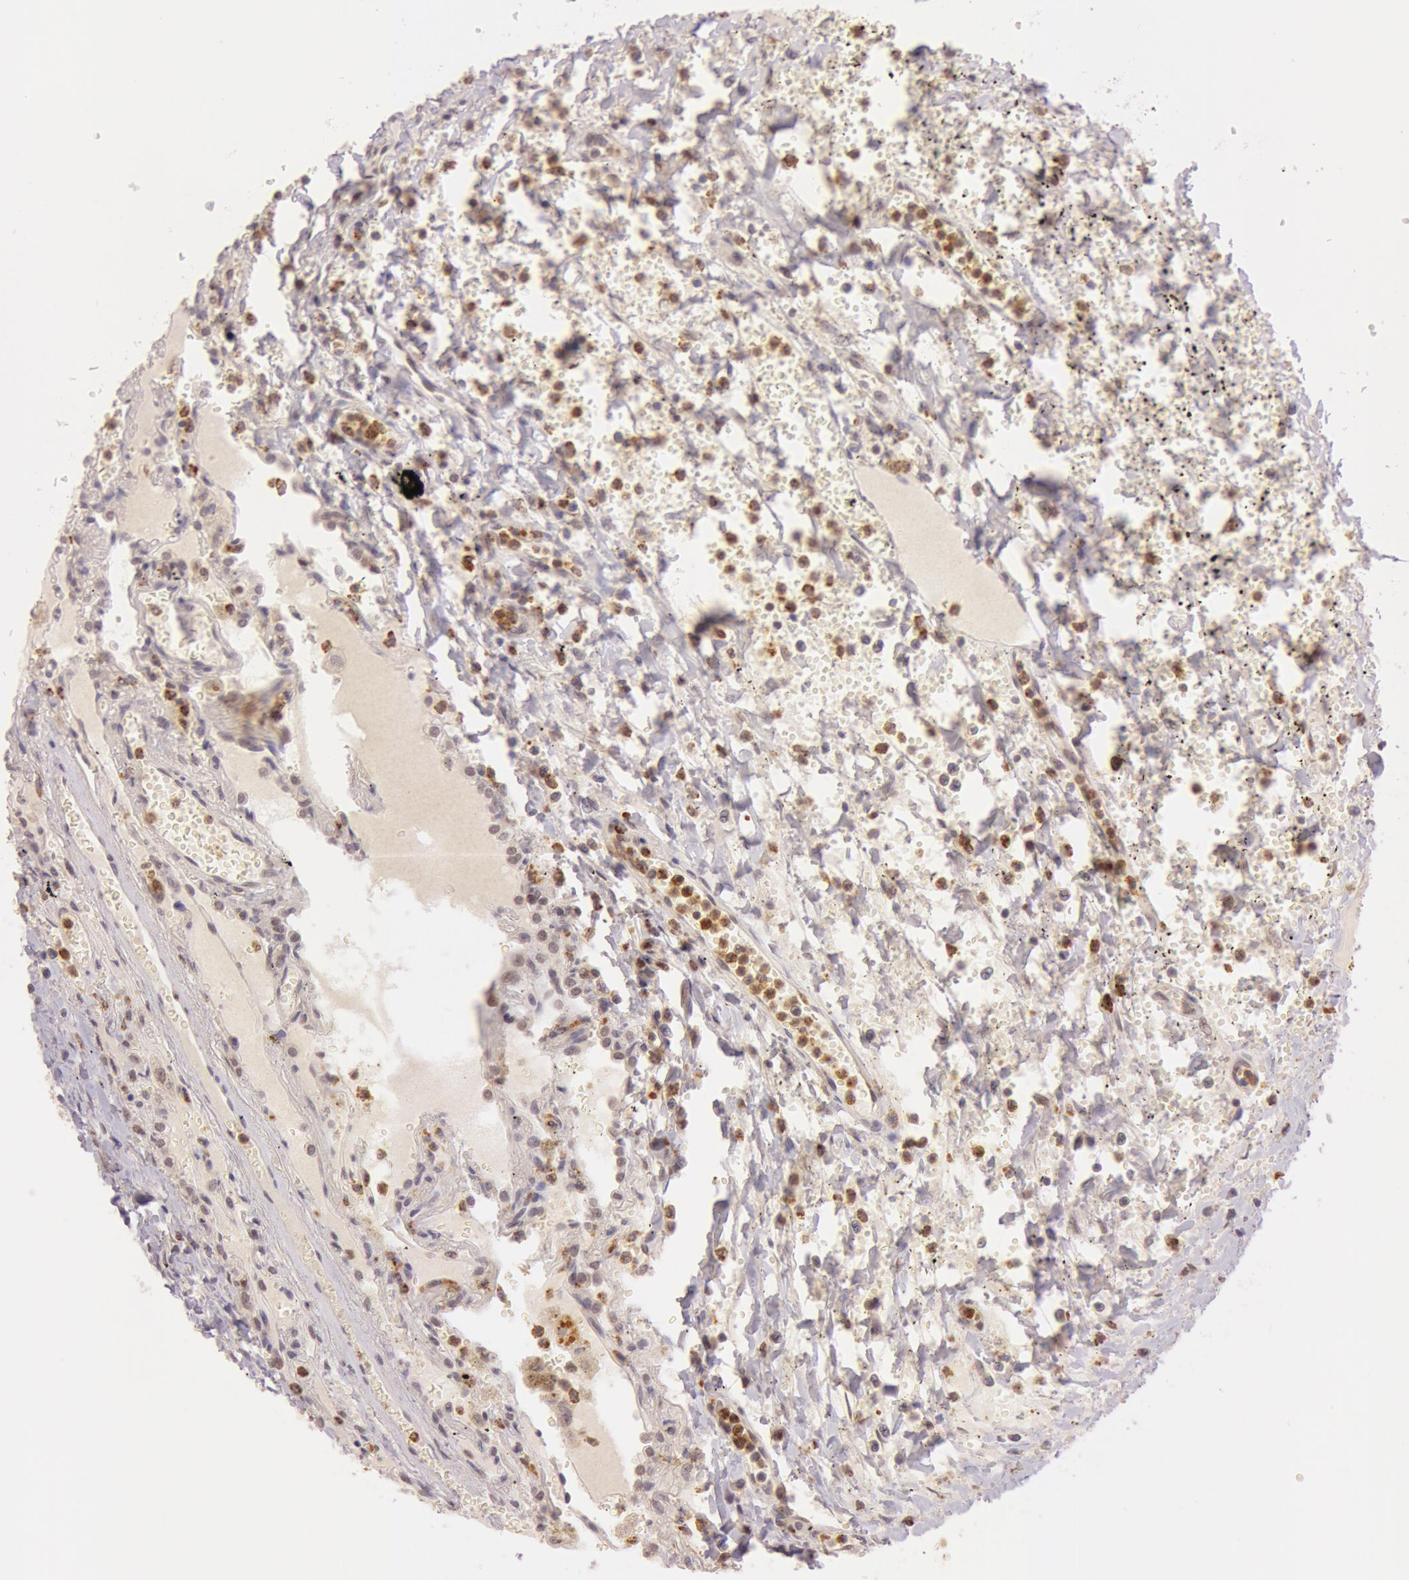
{"staining": {"intensity": "moderate", "quantity": ">75%", "location": "cytoplasmic/membranous"}, "tissue": "carcinoid", "cell_type": "Tumor cells", "image_type": "cancer", "snomed": [{"axis": "morphology", "description": "Carcinoid, malignant, NOS"}, {"axis": "topography", "description": "Bronchus"}], "caption": "Immunohistochemistry (IHC) of human carcinoid (malignant) shows medium levels of moderate cytoplasmic/membranous positivity in about >75% of tumor cells. (DAB IHC with brightfield microscopy, high magnification).", "gene": "ATG2B", "patient": {"sex": "male", "age": 55}}